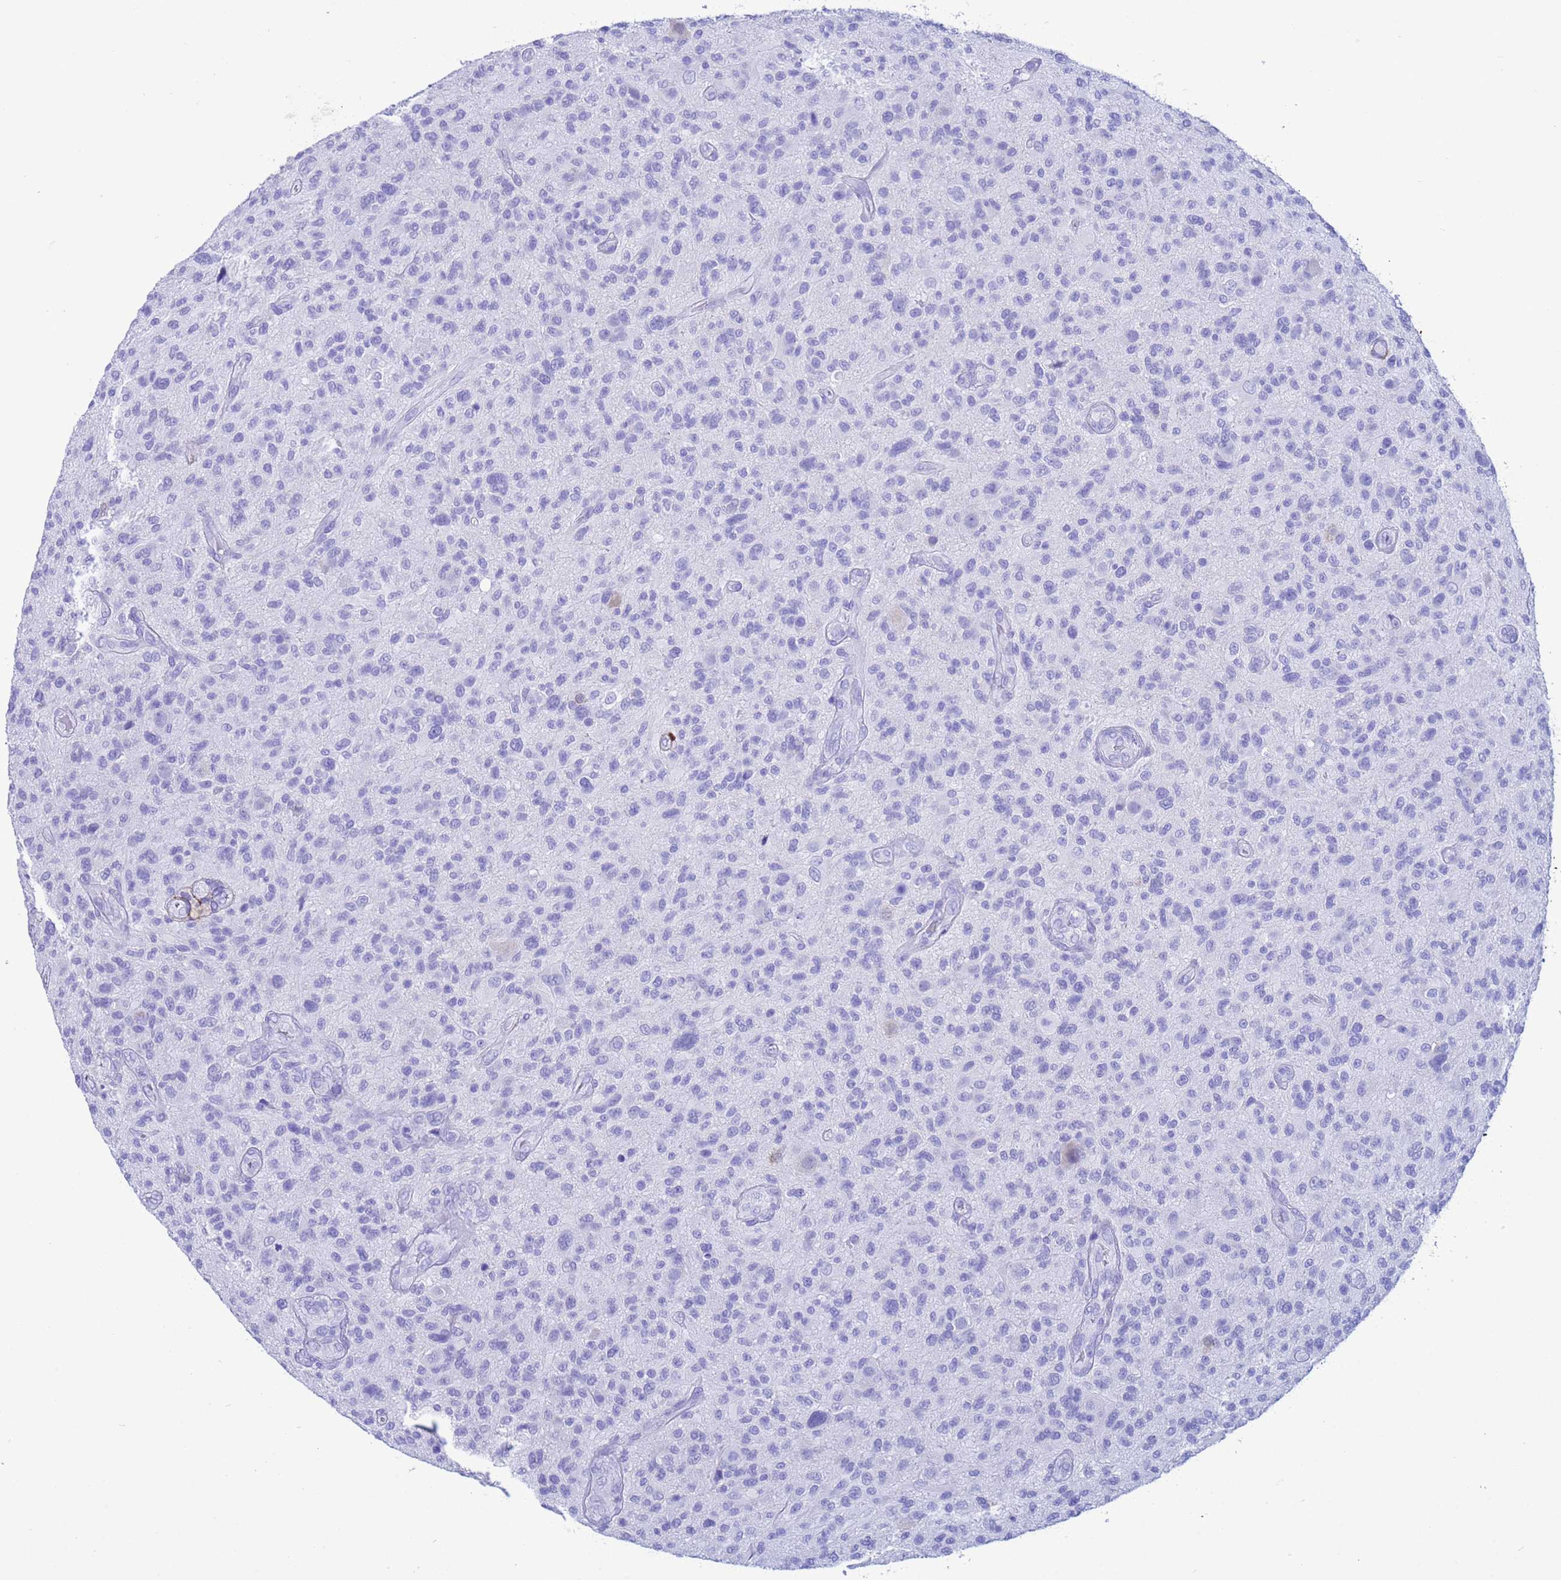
{"staining": {"intensity": "negative", "quantity": "none", "location": "none"}, "tissue": "glioma", "cell_type": "Tumor cells", "image_type": "cancer", "snomed": [{"axis": "morphology", "description": "Glioma, malignant, High grade"}, {"axis": "topography", "description": "Brain"}], "caption": "Immunohistochemistry (IHC) histopathology image of human malignant high-grade glioma stained for a protein (brown), which reveals no positivity in tumor cells.", "gene": "AKR1C2", "patient": {"sex": "male", "age": 47}}